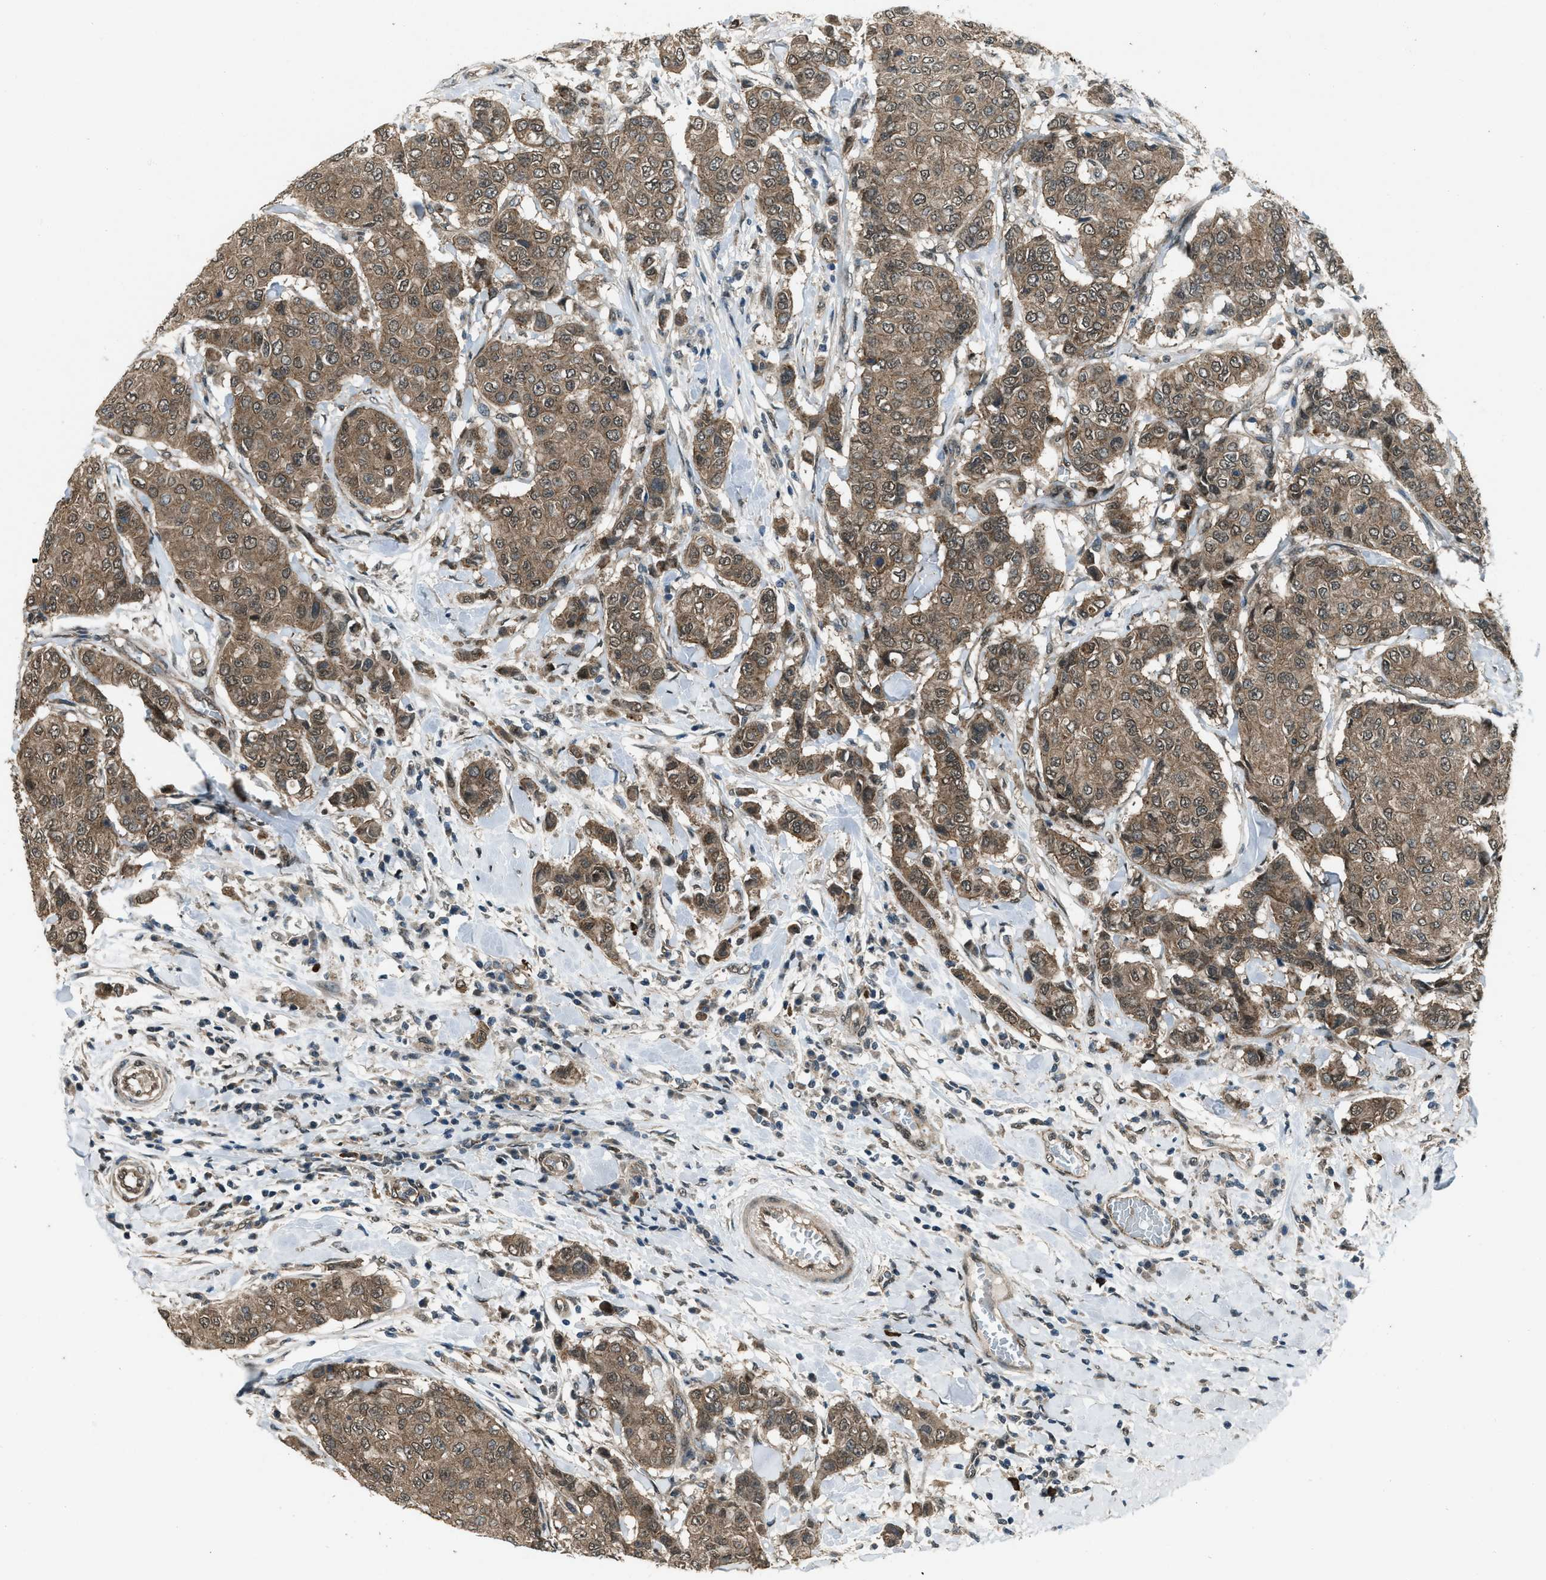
{"staining": {"intensity": "moderate", "quantity": ">75%", "location": "cytoplasmic/membranous"}, "tissue": "breast cancer", "cell_type": "Tumor cells", "image_type": "cancer", "snomed": [{"axis": "morphology", "description": "Duct carcinoma"}, {"axis": "topography", "description": "Breast"}], "caption": "Immunohistochemical staining of human invasive ductal carcinoma (breast) shows medium levels of moderate cytoplasmic/membranous staining in about >75% of tumor cells.", "gene": "SVIL", "patient": {"sex": "female", "age": 27}}